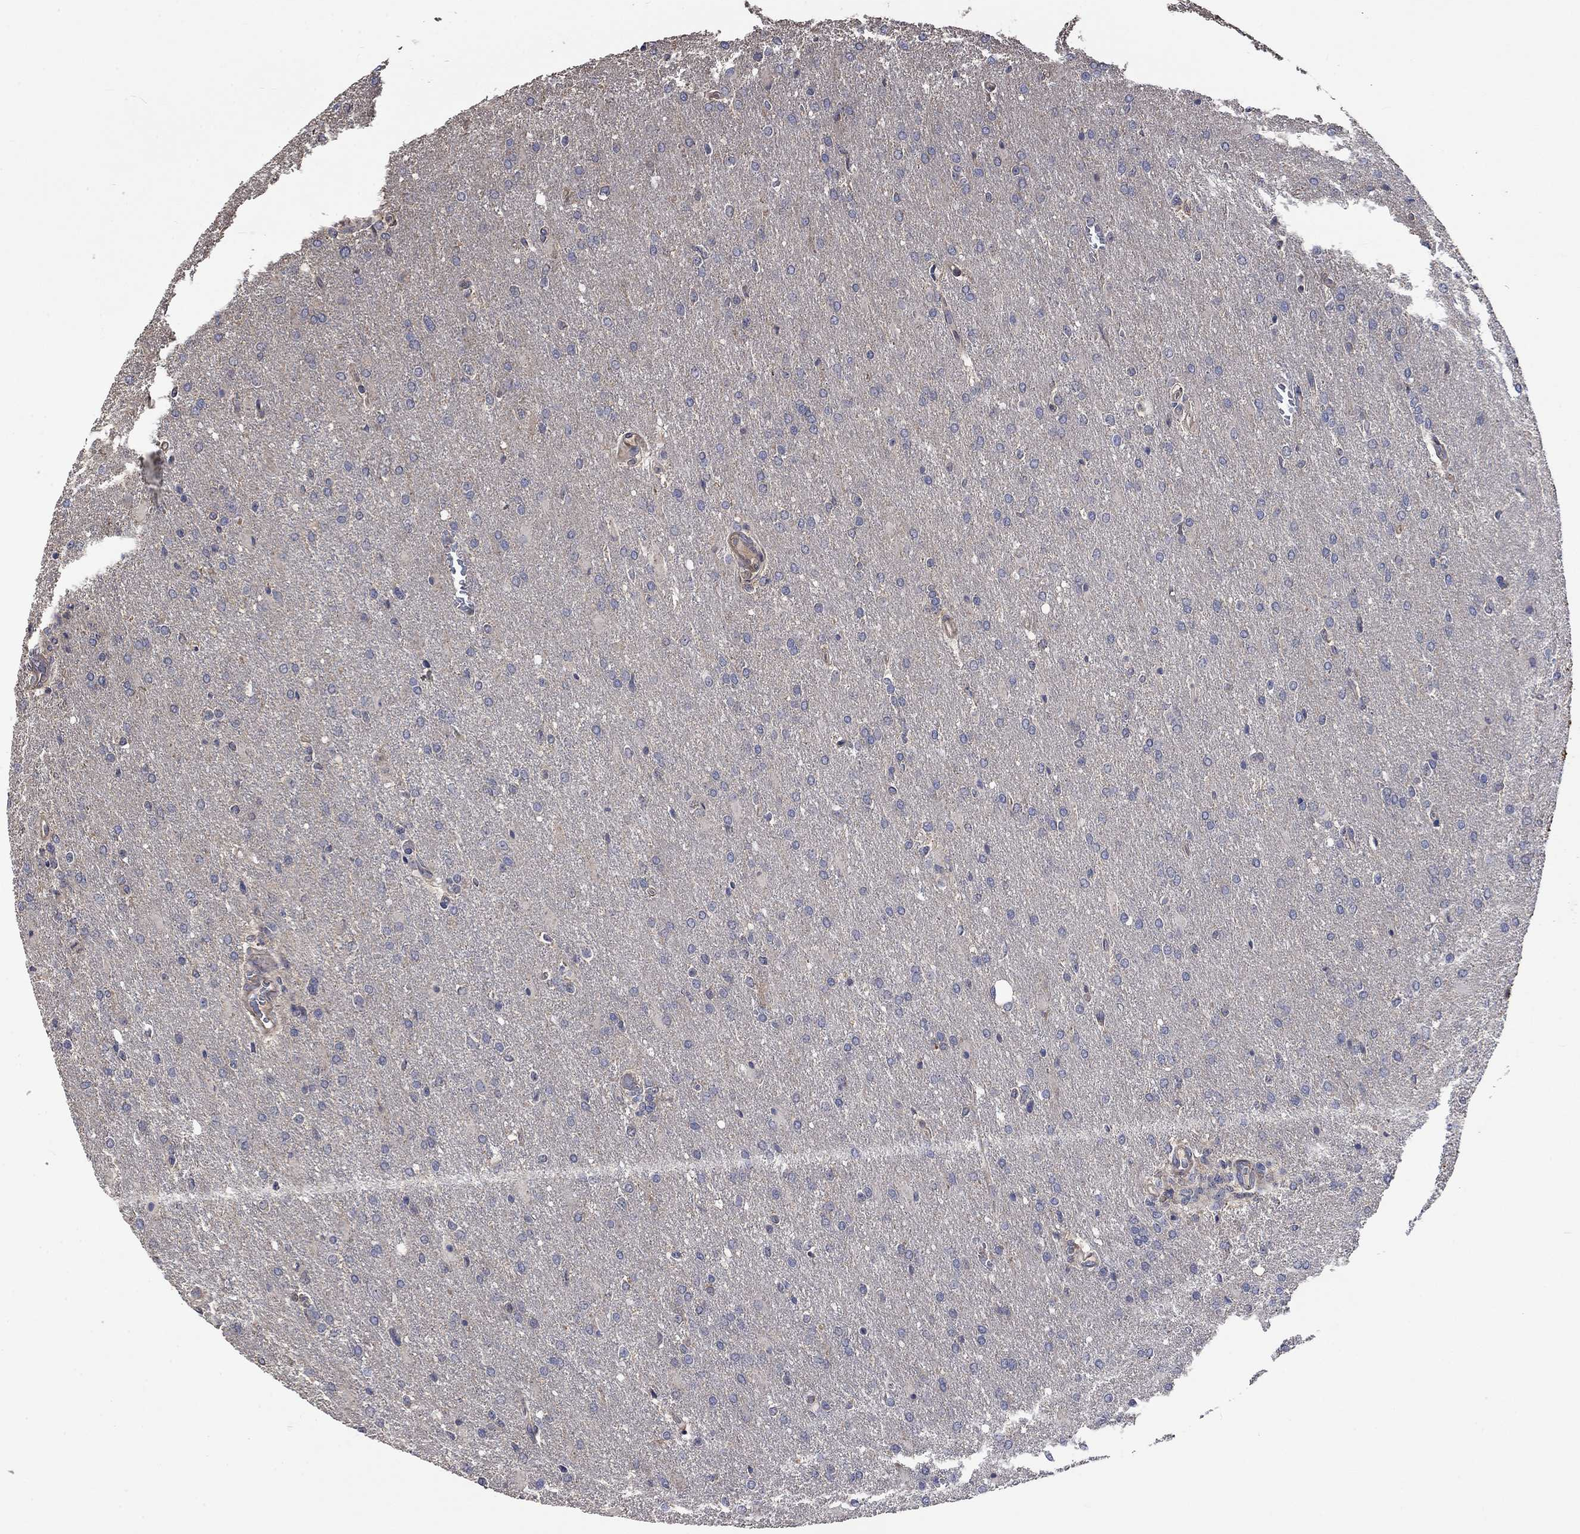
{"staining": {"intensity": "negative", "quantity": "none", "location": "none"}, "tissue": "glioma", "cell_type": "Tumor cells", "image_type": "cancer", "snomed": [{"axis": "morphology", "description": "Glioma, malignant, High grade"}, {"axis": "topography", "description": "Brain"}], "caption": "High power microscopy histopathology image of an immunohistochemistry (IHC) photomicrograph of glioma, revealing no significant staining in tumor cells.", "gene": "VCAN", "patient": {"sex": "male", "age": 68}}